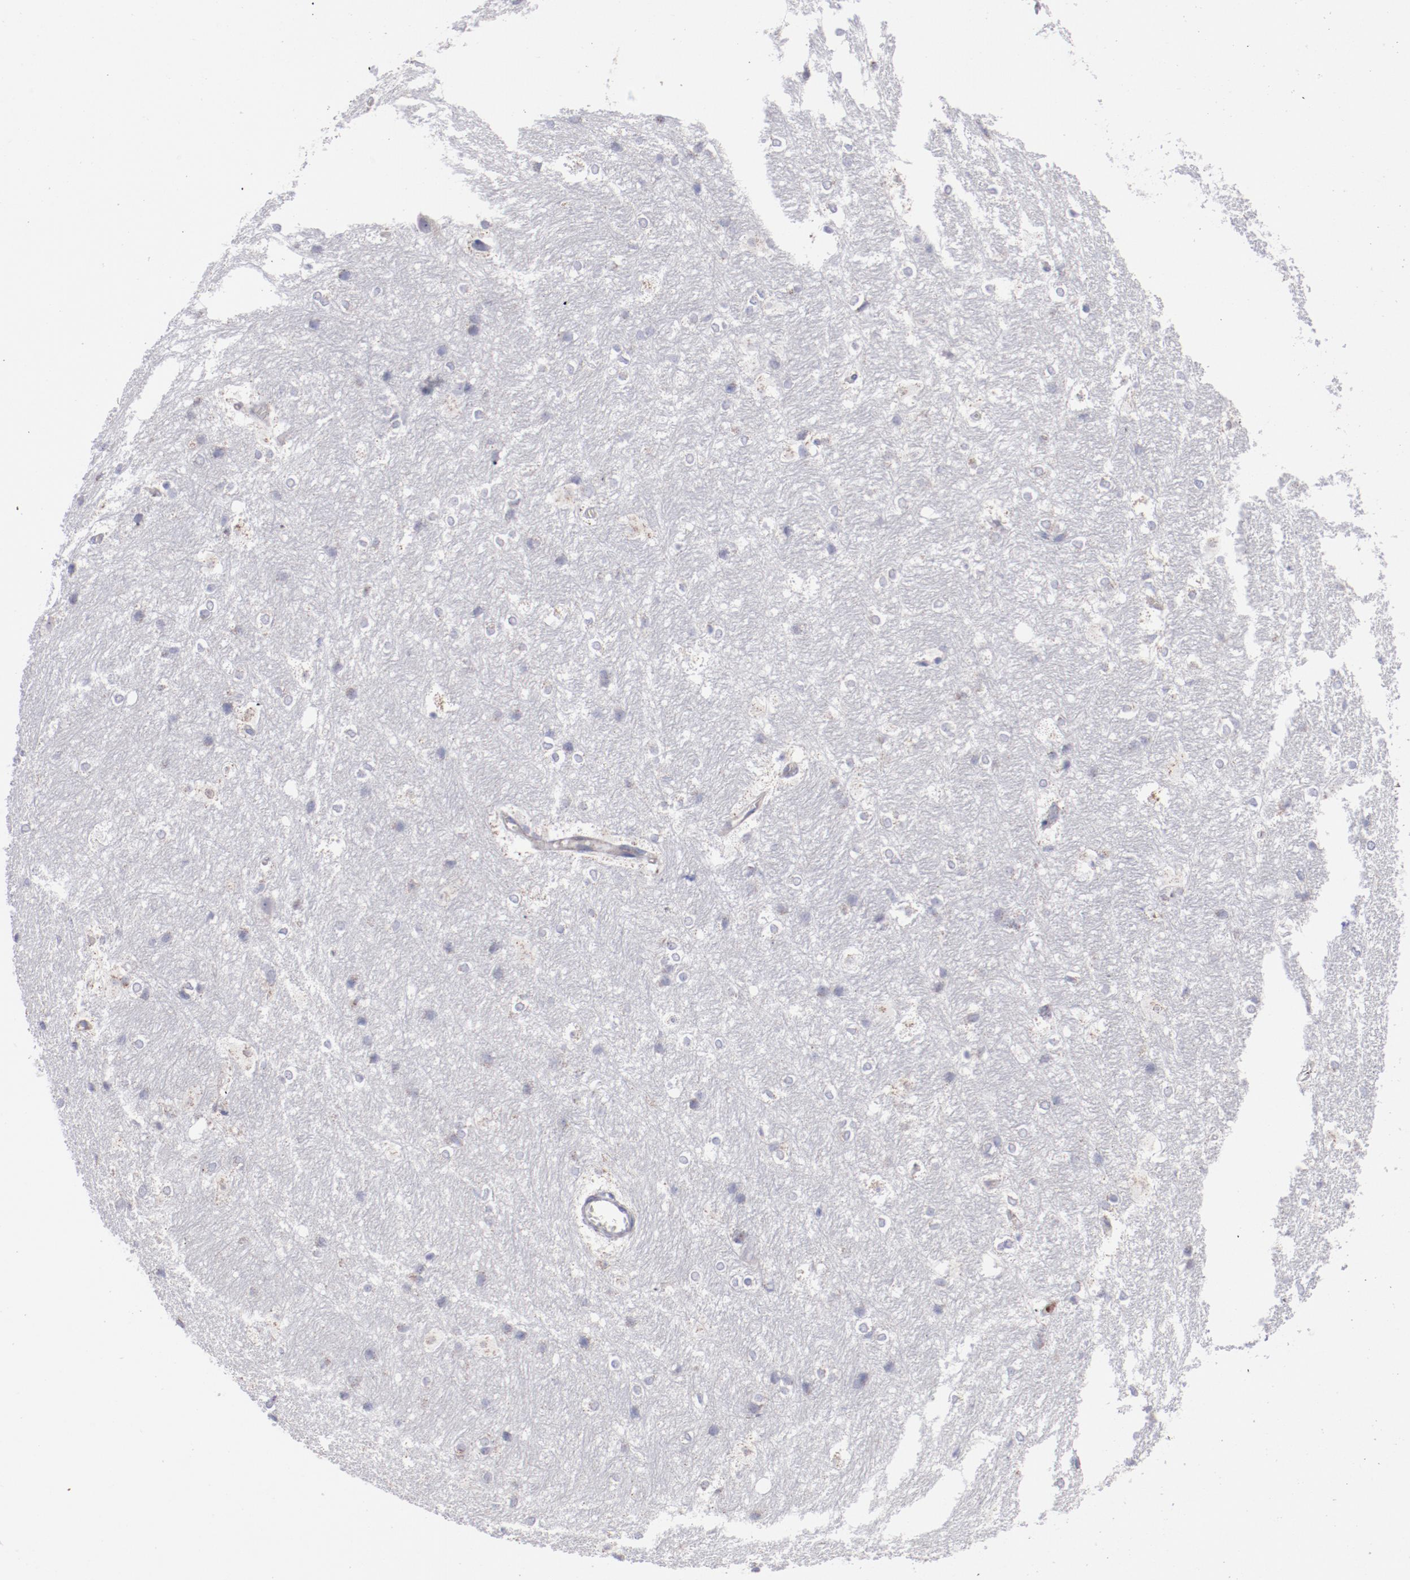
{"staining": {"intensity": "negative", "quantity": "none", "location": "none"}, "tissue": "hippocampus", "cell_type": "Glial cells", "image_type": "normal", "snomed": [{"axis": "morphology", "description": "Normal tissue, NOS"}, {"axis": "topography", "description": "Hippocampus"}], "caption": "Protein analysis of unremarkable hippocampus shows no significant staining in glial cells.", "gene": "FGR", "patient": {"sex": "female", "age": 19}}